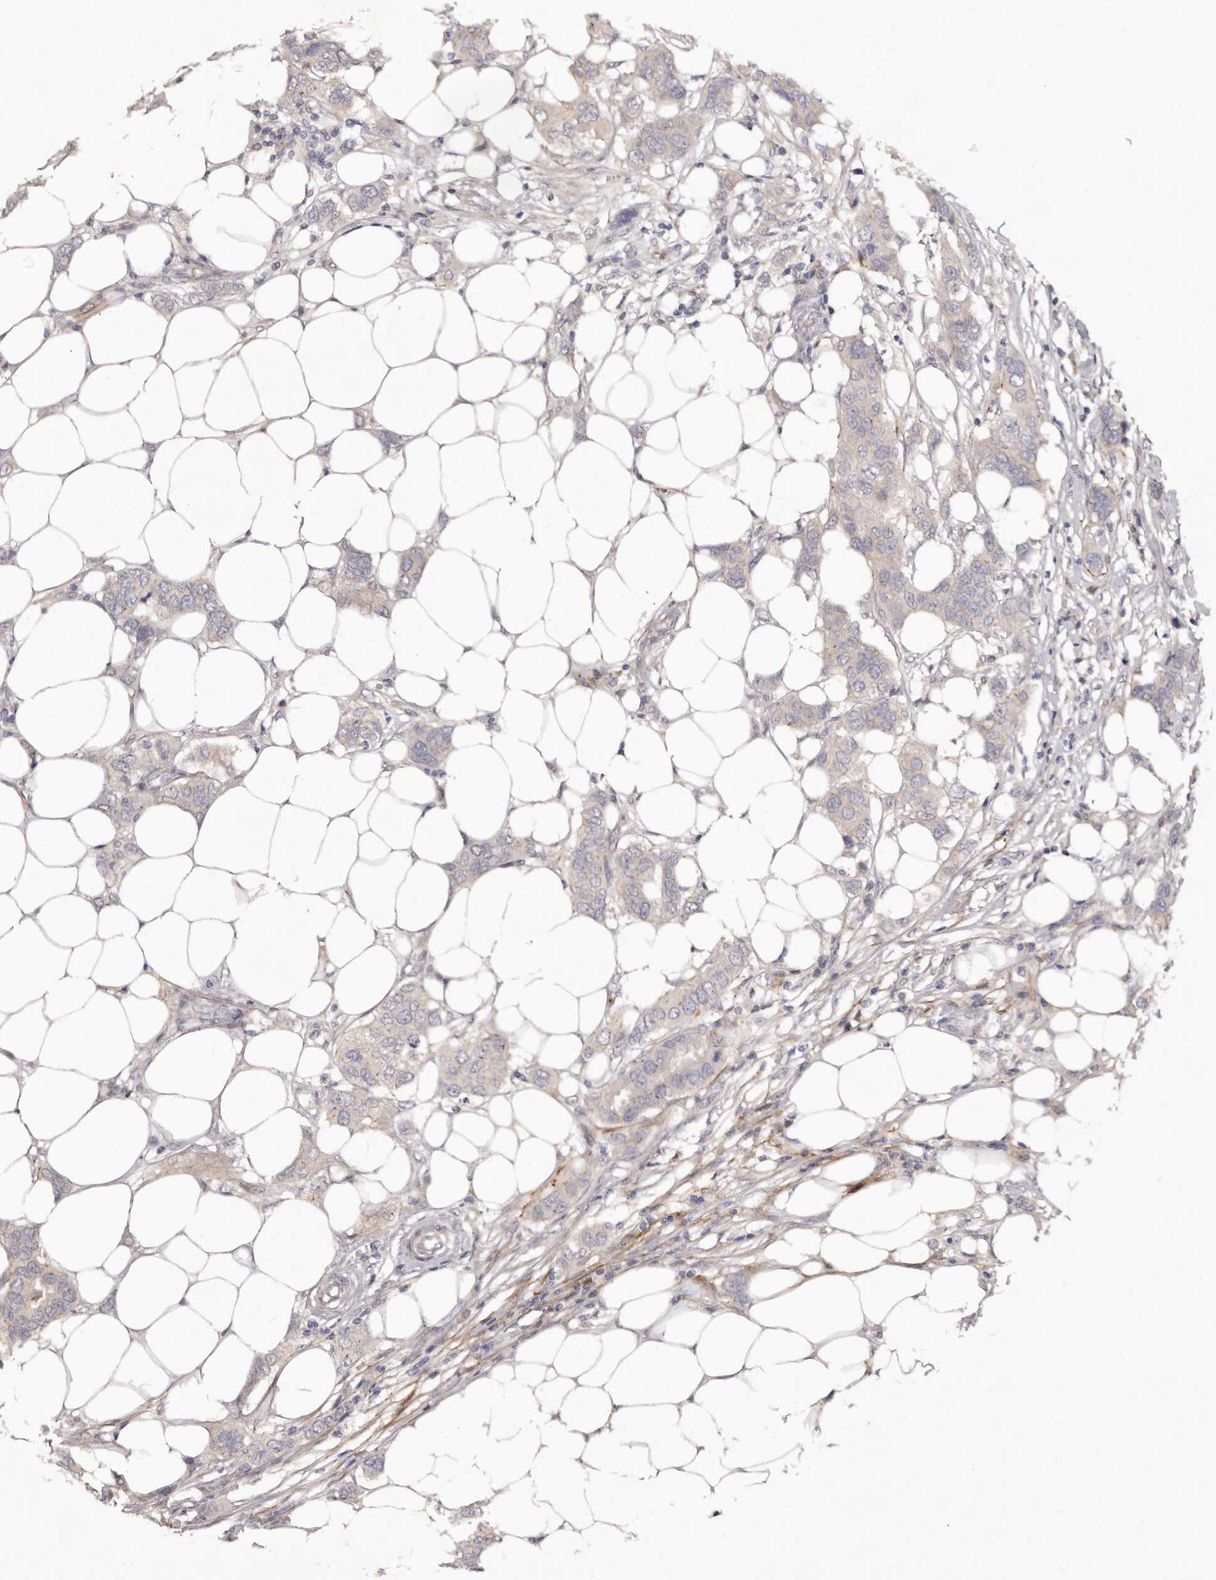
{"staining": {"intensity": "negative", "quantity": "none", "location": "none"}, "tissue": "breast cancer", "cell_type": "Tumor cells", "image_type": "cancer", "snomed": [{"axis": "morphology", "description": "Duct carcinoma"}, {"axis": "topography", "description": "Breast"}], "caption": "This is an immunohistochemistry histopathology image of human breast cancer. There is no positivity in tumor cells.", "gene": "HBS1L", "patient": {"sex": "female", "age": 50}}